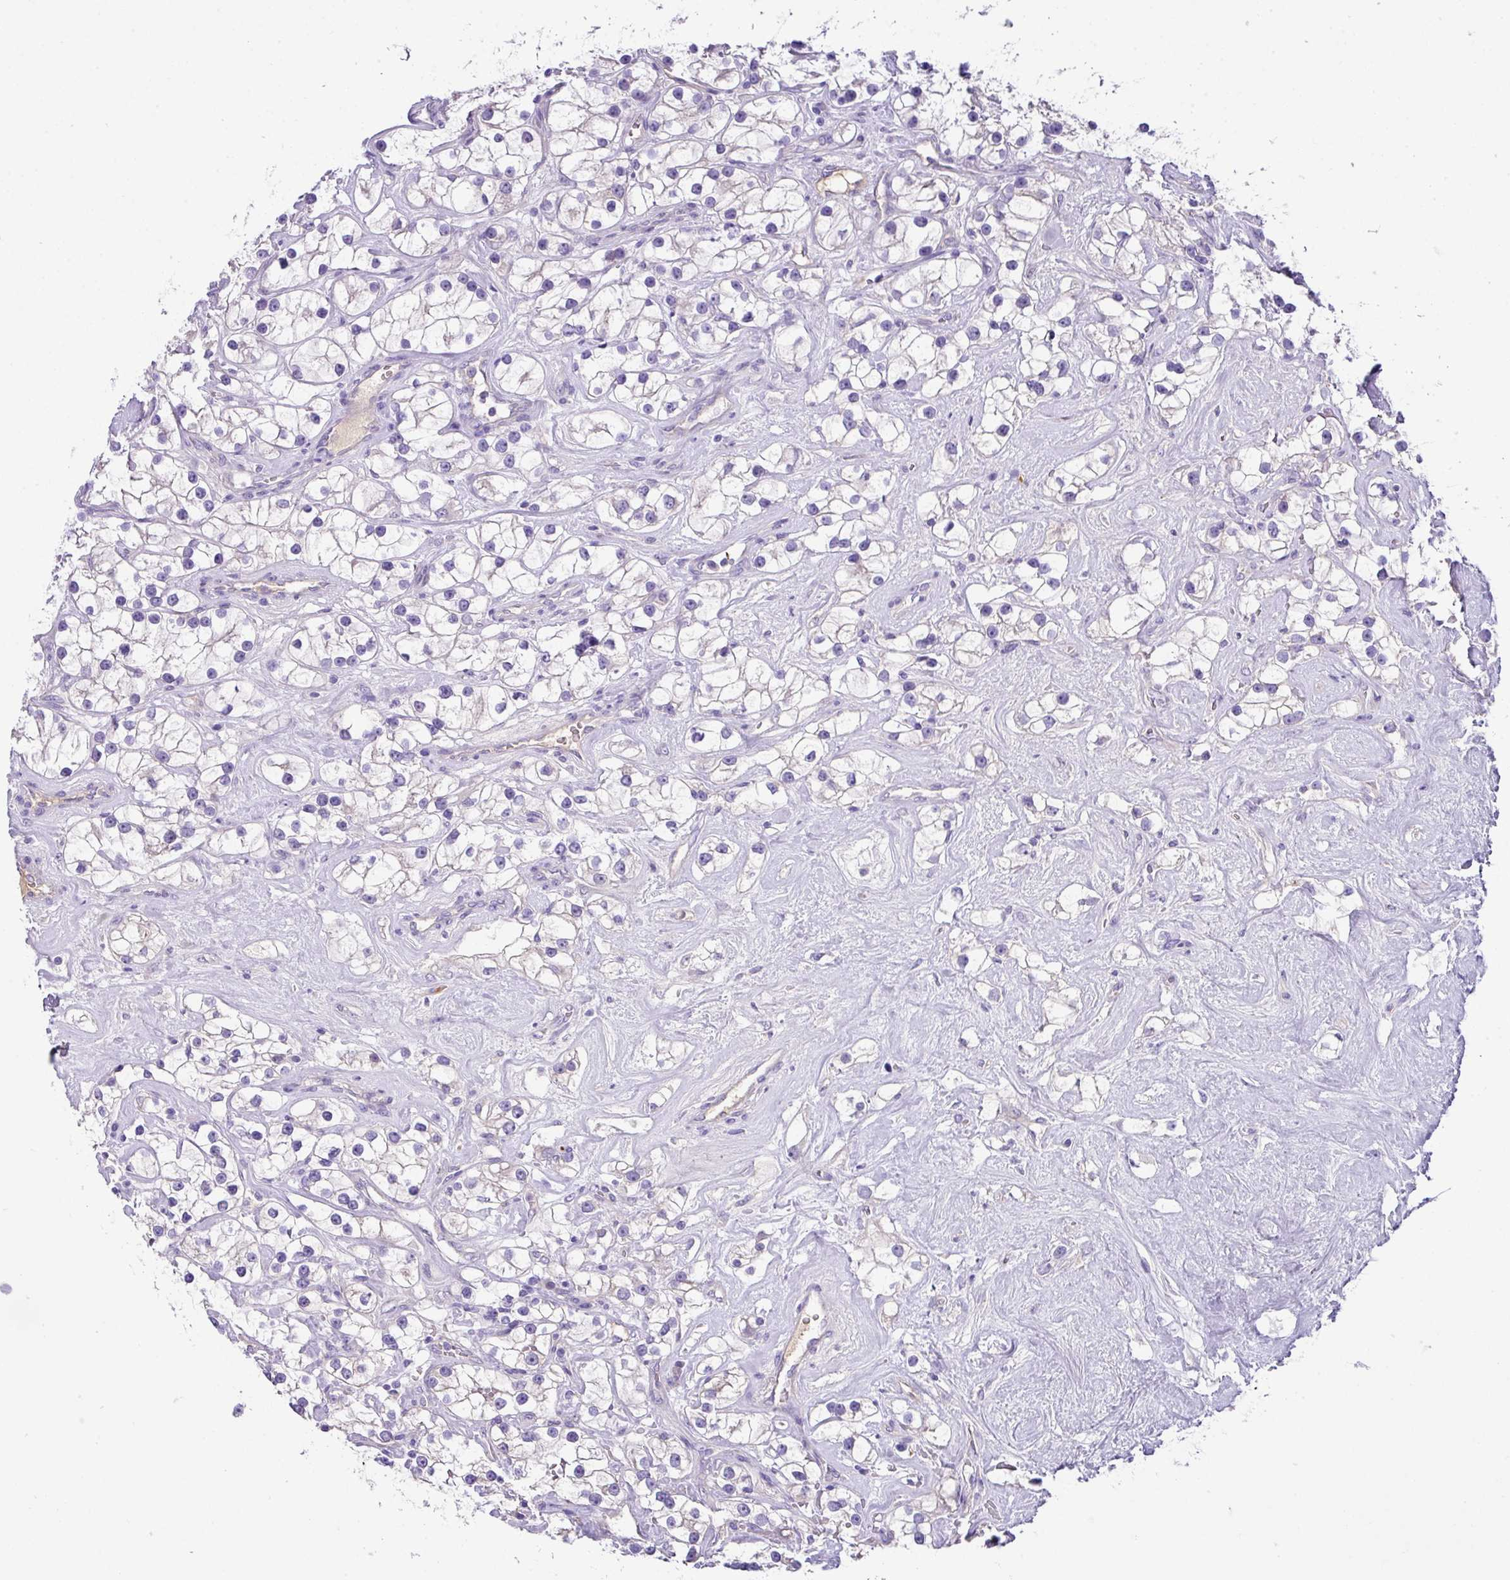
{"staining": {"intensity": "negative", "quantity": "none", "location": "none"}, "tissue": "renal cancer", "cell_type": "Tumor cells", "image_type": "cancer", "snomed": [{"axis": "morphology", "description": "Adenocarcinoma, NOS"}, {"axis": "topography", "description": "Kidney"}], "caption": "A high-resolution histopathology image shows immunohistochemistry (IHC) staining of renal cancer, which exhibits no significant positivity in tumor cells. Brightfield microscopy of immunohistochemistry (IHC) stained with DAB (3,3'-diaminobenzidine) (brown) and hematoxylin (blue), captured at high magnification.", "gene": "DNAL1", "patient": {"sex": "male", "age": 77}}